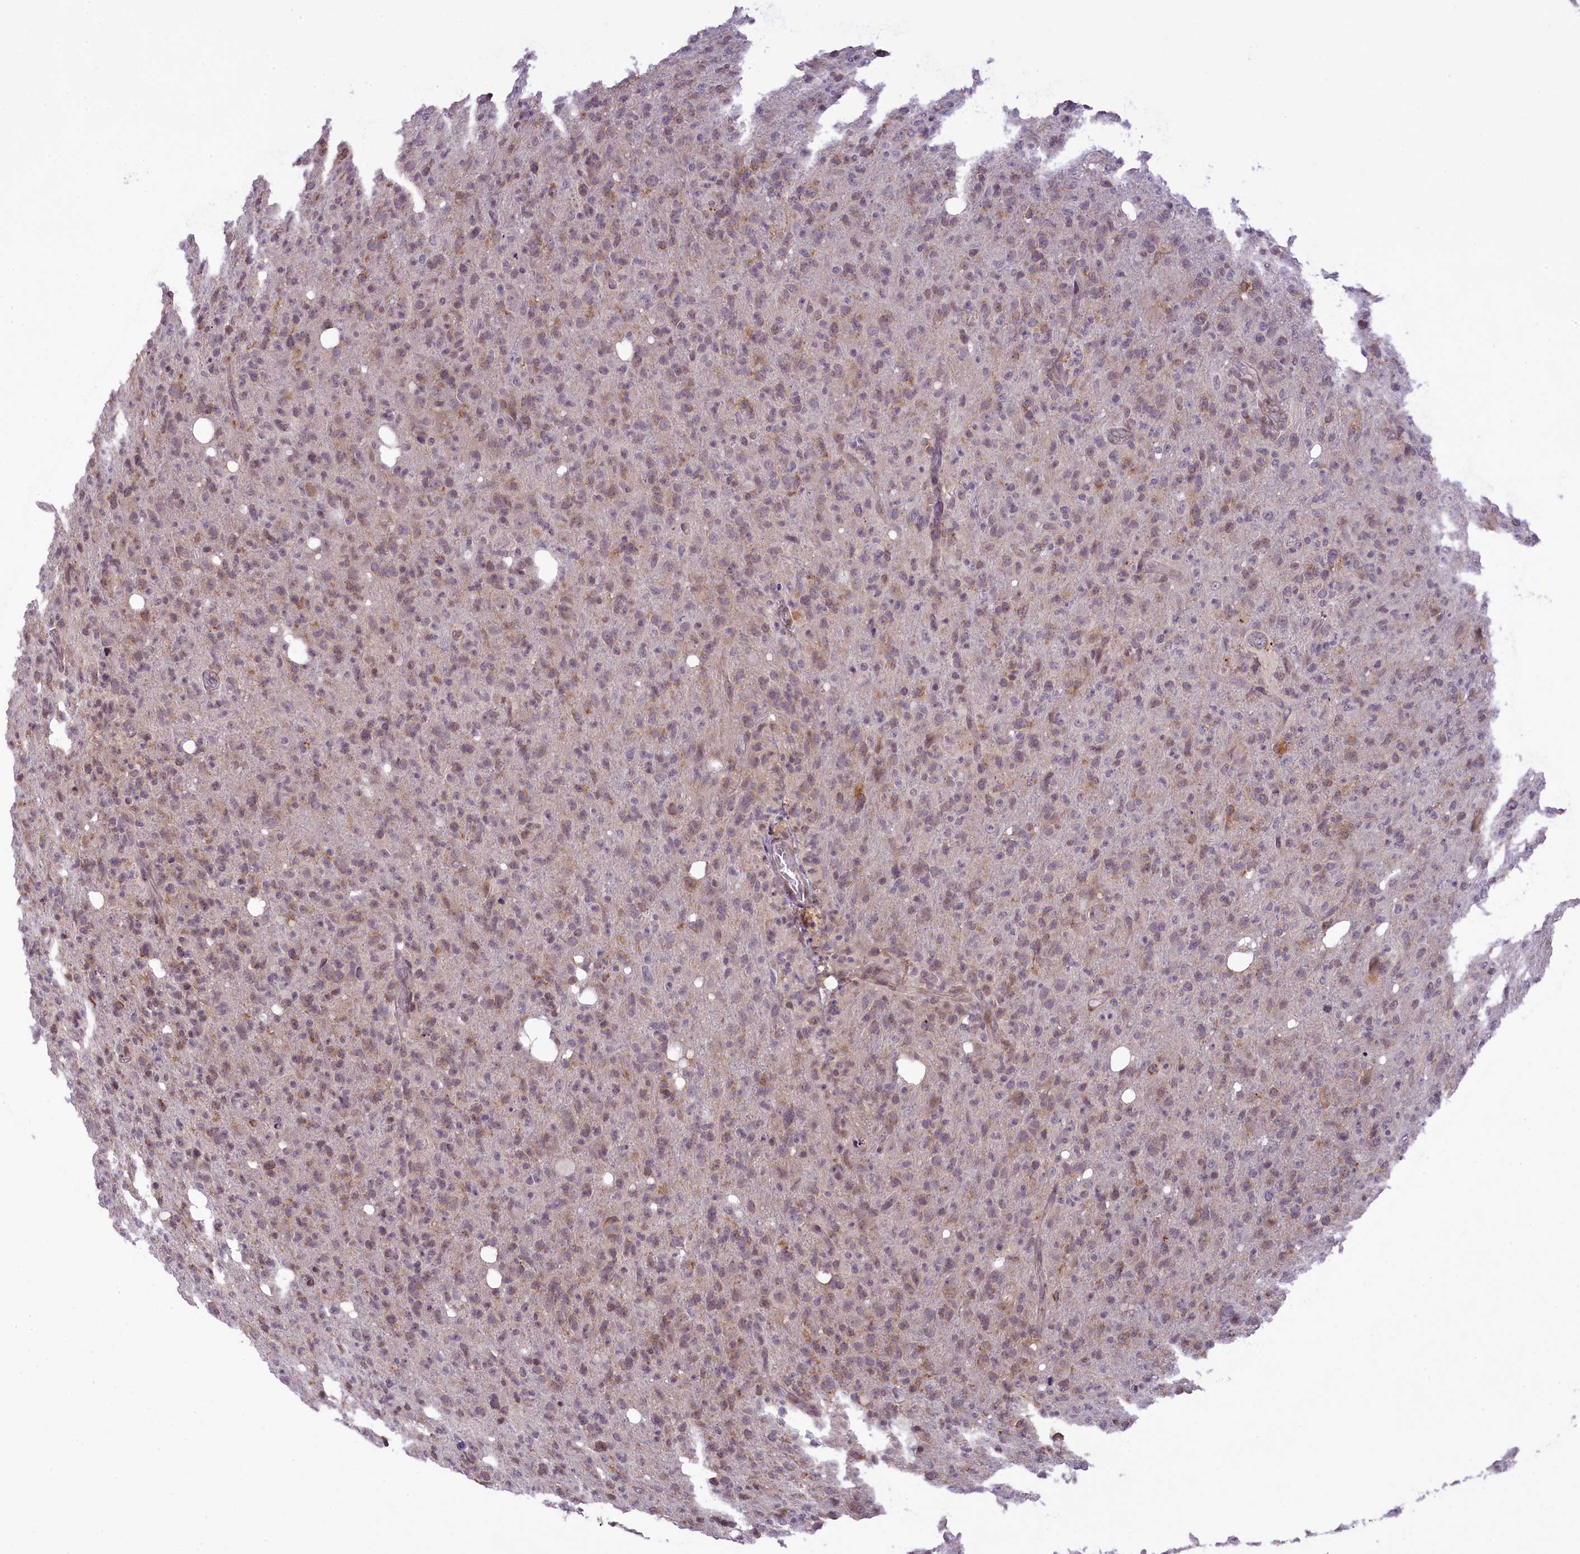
{"staining": {"intensity": "weak", "quantity": "<25%", "location": "cytoplasmic/membranous"}, "tissue": "glioma", "cell_type": "Tumor cells", "image_type": "cancer", "snomed": [{"axis": "morphology", "description": "Glioma, malignant, High grade"}, {"axis": "topography", "description": "Brain"}], "caption": "This is a histopathology image of IHC staining of high-grade glioma (malignant), which shows no positivity in tumor cells.", "gene": "RBBP8", "patient": {"sex": "female", "age": 57}}